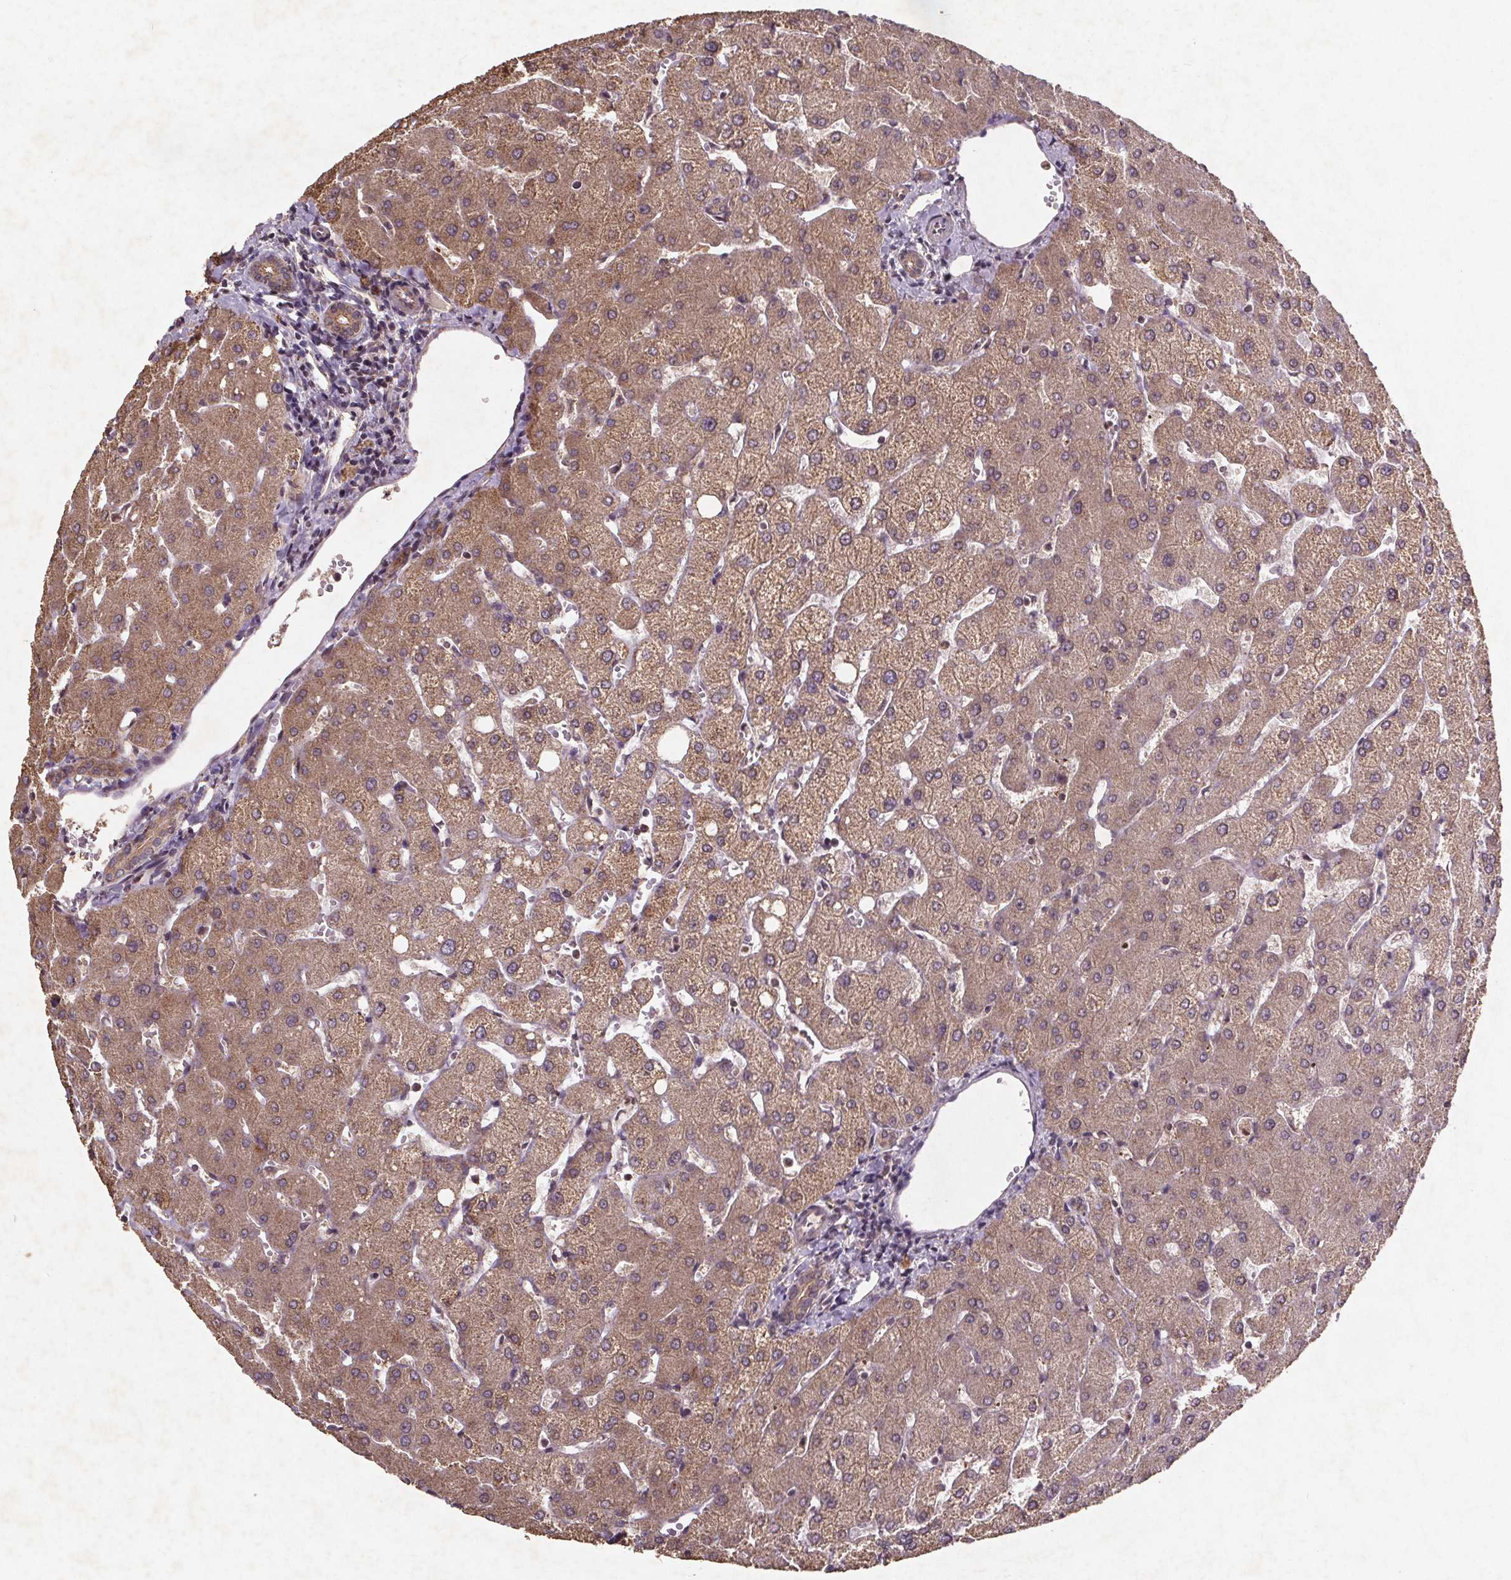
{"staining": {"intensity": "weak", "quantity": ">75%", "location": "cytoplasmic/membranous"}, "tissue": "liver", "cell_type": "Cholangiocytes", "image_type": "normal", "snomed": [{"axis": "morphology", "description": "Normal tissue, NOS"}, {"axis": "topography", "description": "Liver"}], "caption": "Protein analysis of normal liver reveals weak cytoplasmic/membranous positivity in approximately >75% of cholangiocytes. (DAB IHC with brightfield microscopy, high magnification).", "gene": "STRN3", "patient": {"sex": "female", "age": 54}}